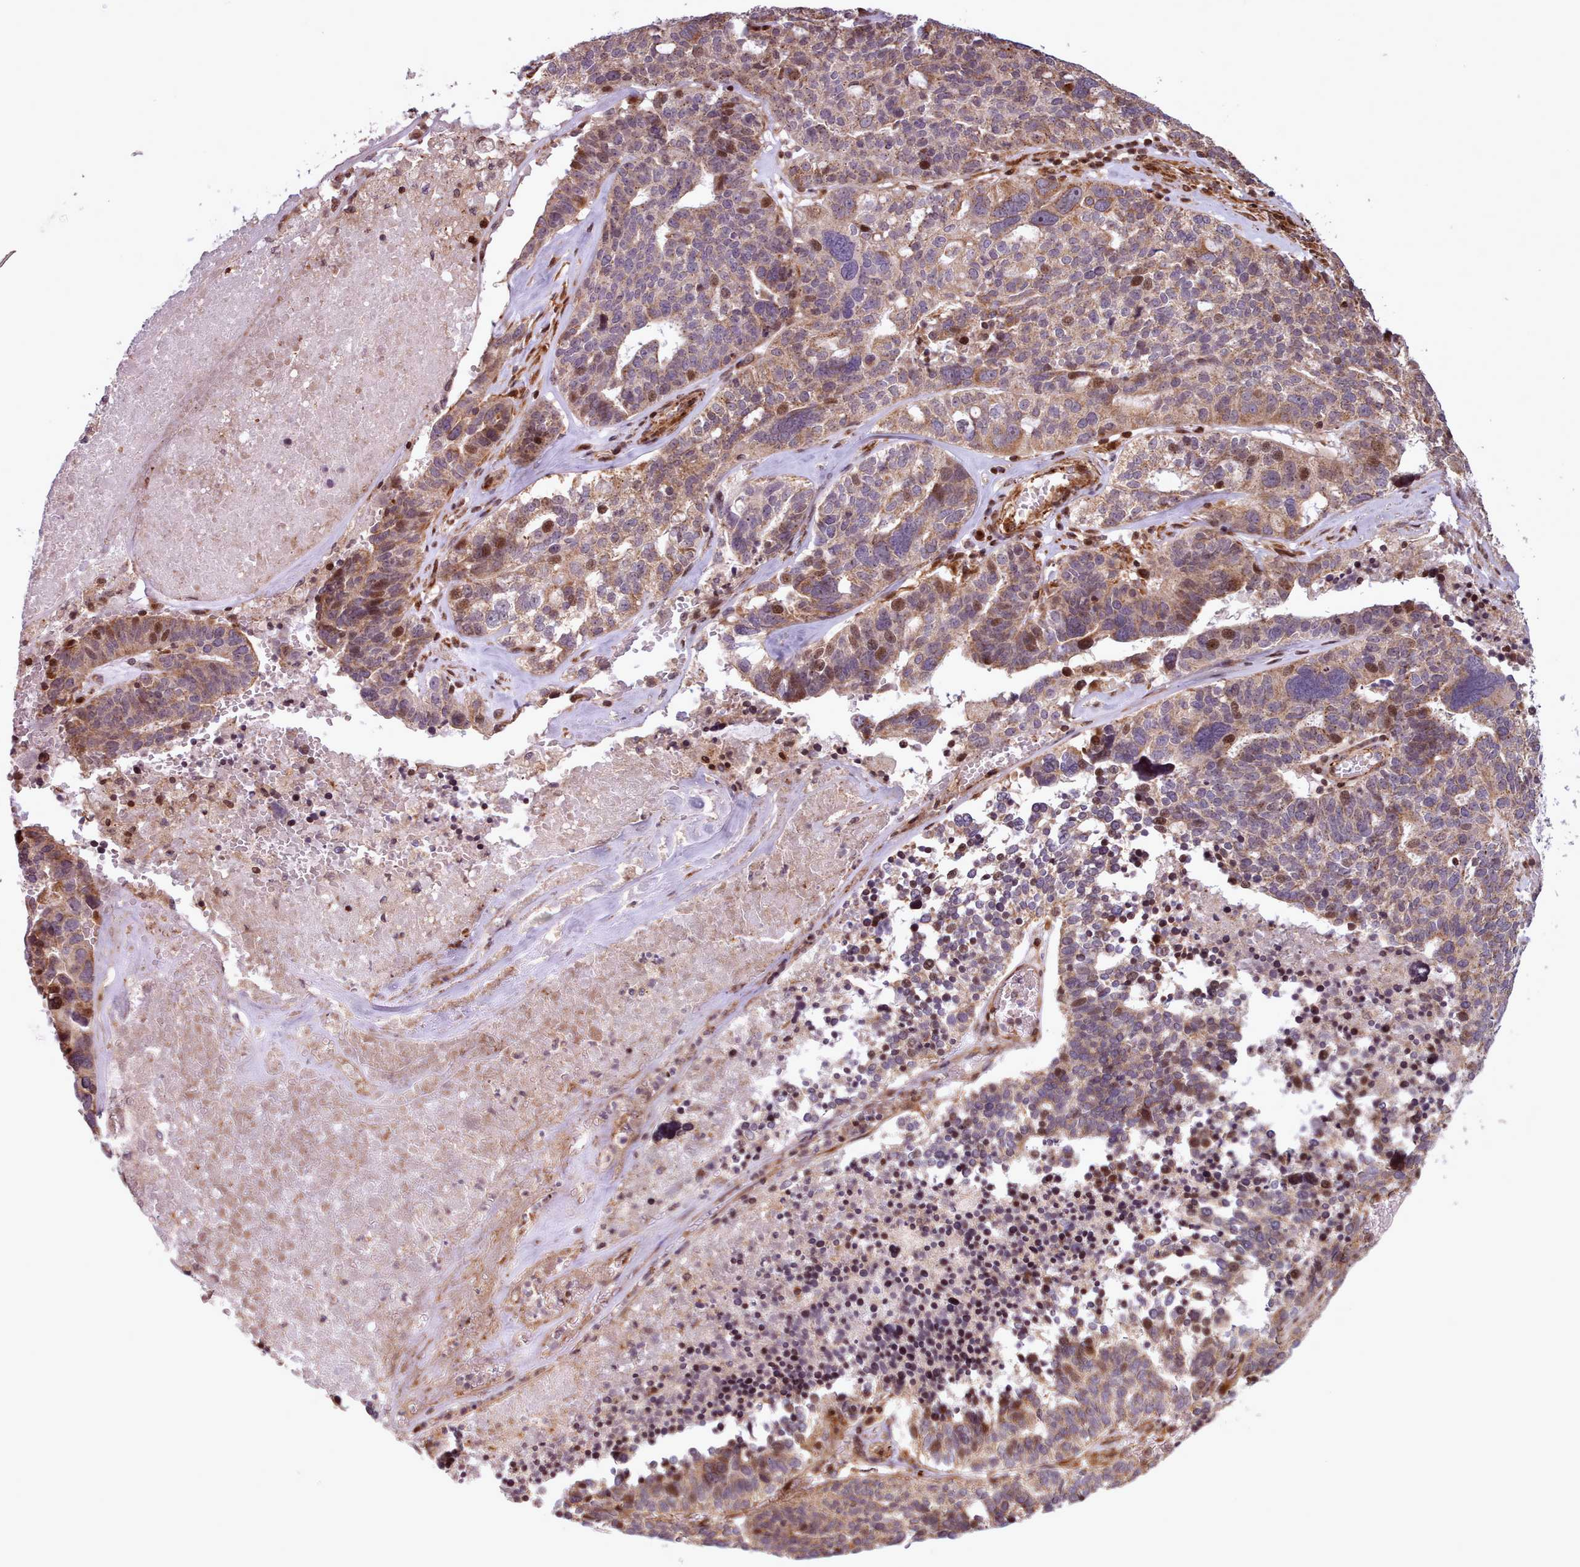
{"staining": {"intensity": "strong", "quantity": "<25%", "location": "cytoplasmic/membranous,nuclear"}, "tissue": "ovarian cancer", "cell_type": "Tumor cells", "image_type": "cancer", "snomed": [{"axis": "morphology", "description": "Cystadenocarcinoma, serous, NOS"}, {"axis": "topography", "description": "Ovary"}], "caption": "Ovarian cancer tissue displays strong cytoplasmic/membranous and nuclear staining in about <25% of tumor cells", "gene": "NLRP7", "patient": {"sex": "female", "age": 59}}